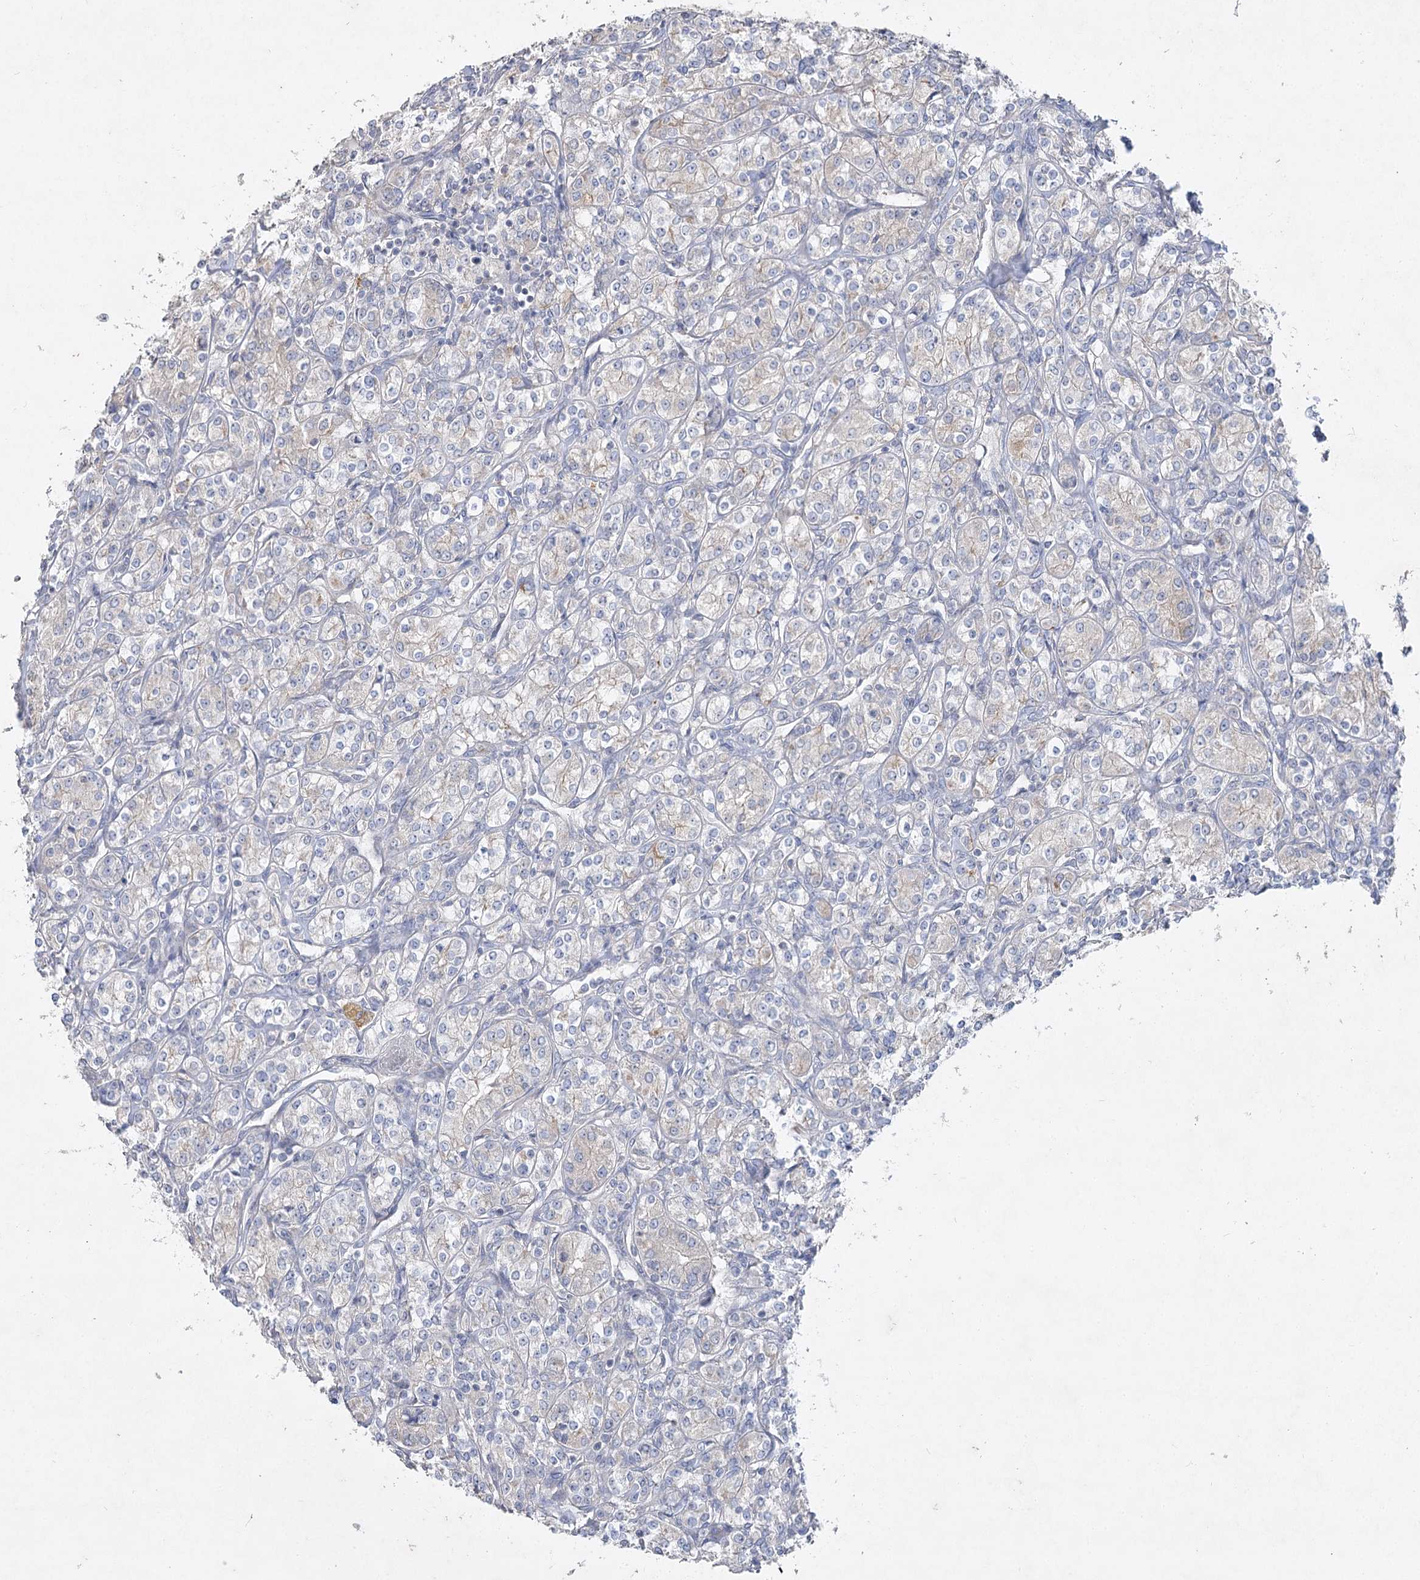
{"staining": {"intensity": "negative", "quantity": "none", "location": "none"}, "tissue": "renal cancer", "cell_type": "Tumor cells", "image_type": "cancer", "snomed": [{"axis": "morphology", "description": "Adenocarcinoma, NOS"}, {"axis": "topography", "description": "Kidney"}], "caption": "The image reveals no significant expression in tumor cells of renal cancer (adenocarcinoma). (DAB (3,3'-diaminobenzidine) immunohistochemistry (IHC), high magnification).", "gene": "TMEM187", "patient": {"sex": "male", "age": 77}}